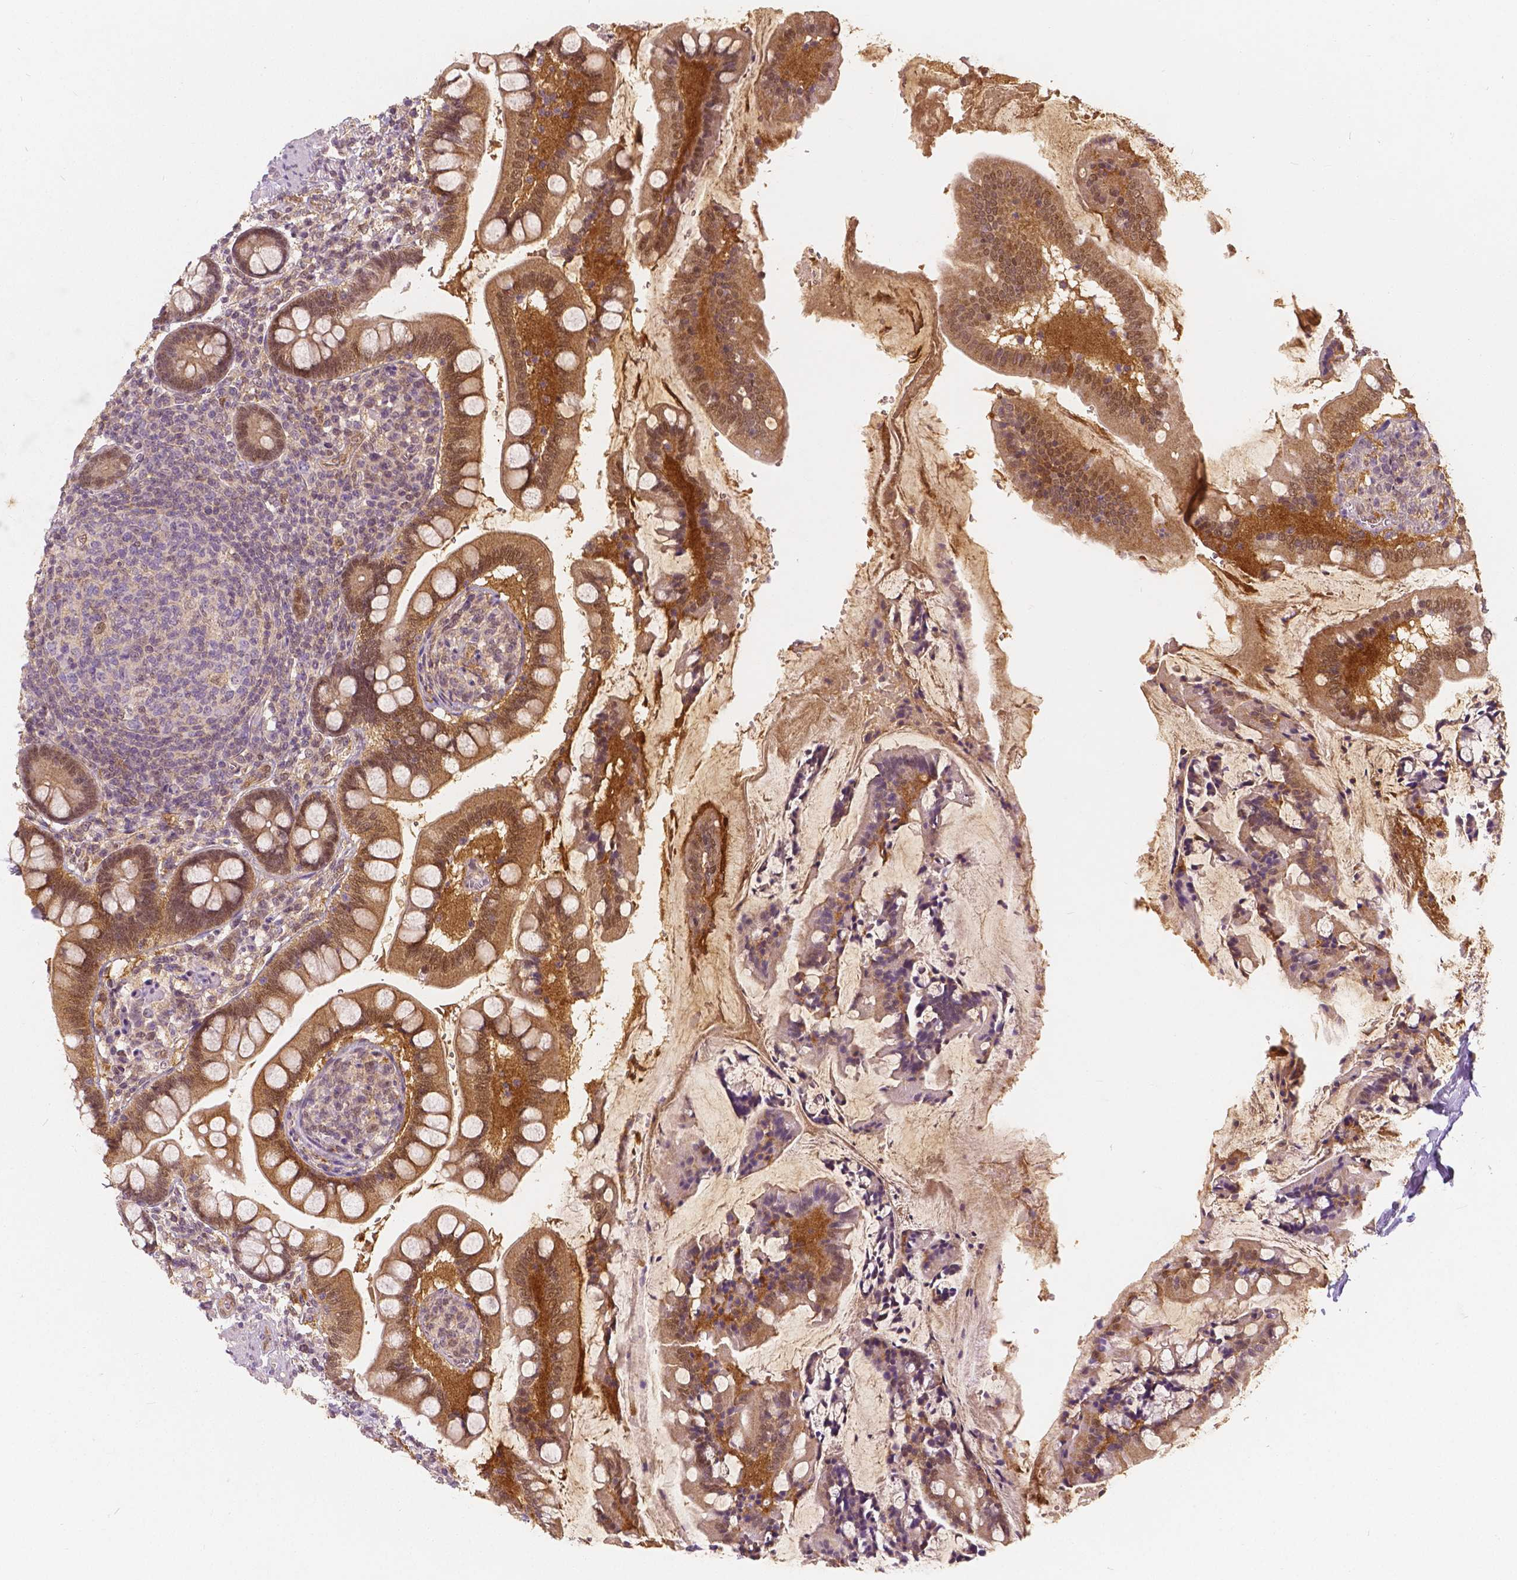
{"staining": {"intensity": "moderate", "quantity": ">75%", "location": "cytoplasmic/membranous,nuclear"}, "tissue": "small intestine", "cell_type": "Glandular cells", "image_type": "normal", "snomed": [{"axis": "morphology", "description": "Normal tissue, NOS"}, {"axis": "topography", "description": "Small intestine"}], "caption": "Immunohistochemical staining of benign human small intestine reveals moderate cytoplasmic/membranous,nuclear protein expression in approximately >75% of glandular cells.", "gene": "NAPRT", "patient": {"sex": "female", "age": 56}}